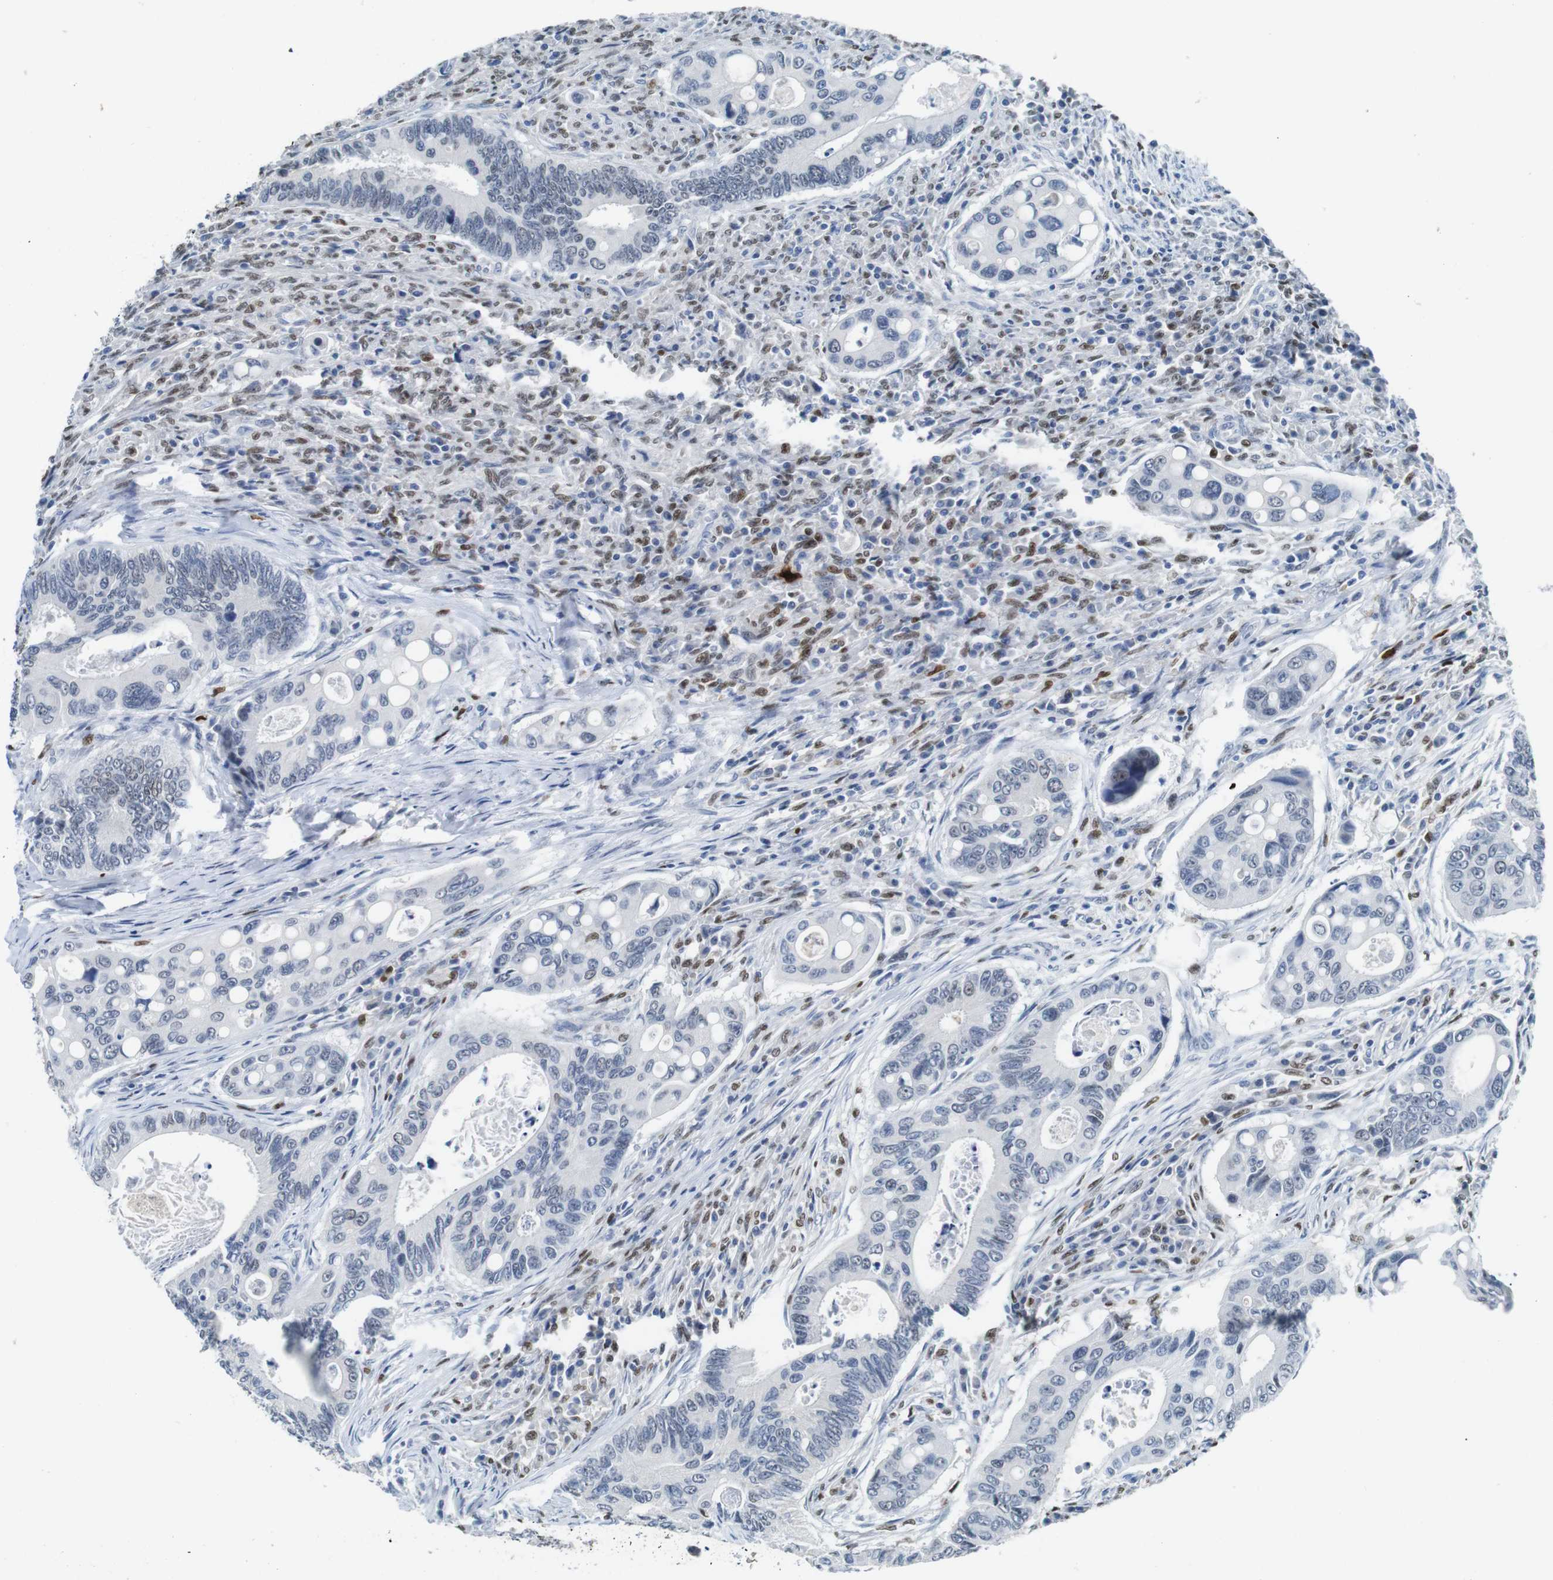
{"staining": {"intensity": "moderate", "quantity": "25%-75%", "location": "nuclear"}, "tissue": "colorectal cancer", "cell_type": "Tumor cells", "image_type": "cancer", "snomed": [{"axis": "morphology", "description": "Inflammation, NOS"}, {"axis": "morphology", "description": "Adenocarcinoma, NOS"}, {"axis": "topography", "description": "Colon"}], "caption": "Tumor cells show moderate nuclear expression in approximately 25%-75% of cells in colorectal adenocarcinoma. The staining was performed using DAB (3,3'-diaminobenzidine), with brown indicating positive protein expression. Nuclei are stained blue with hematoxylin.", "gene": "IRF8", "patient": {"sex": "male", "age": 72}}